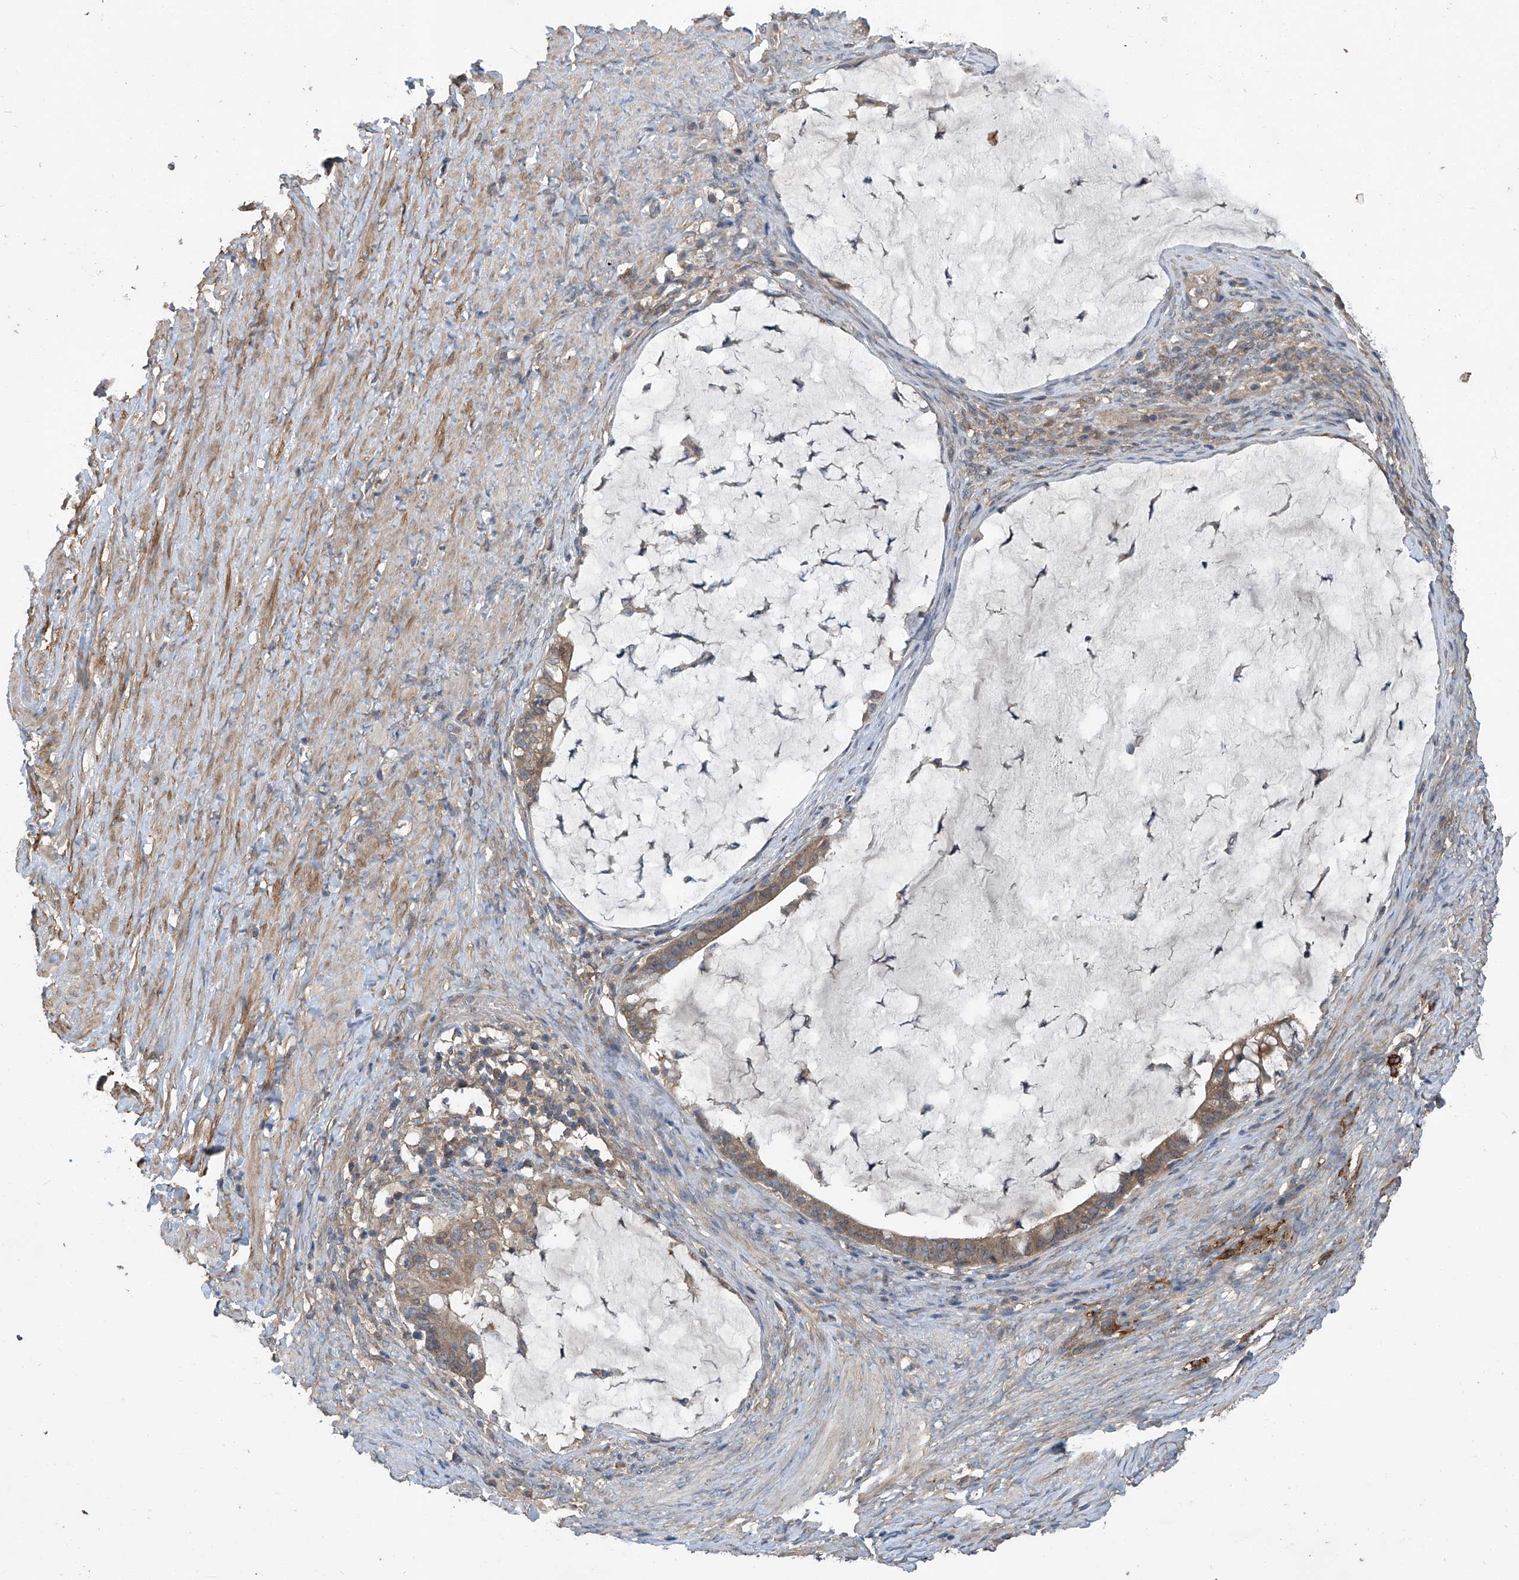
{"staining": {"intensity": "moderate", "quantity": ">75%", "location": "cytoplasmic/membranous"}, "tissue": "ovarian cancer", "cell_type": "Tumor cells", "image_type": "cancer", "snomed": [{"axis": "morphology", "description": "Cystadenocarcinoma, mucinous, NOS"}, {"axis": "topography", "description": "Ovary"}], "caption": "Ovarian cancer (mucinous cystadenocarcinoma) stained with a brown dye exhibits moderate cytoplasmic/membranous positive staining in about >75% of tumor cells.", "gene": "ANKRD34A", "patient": {"sex": "female", "age": 61}}